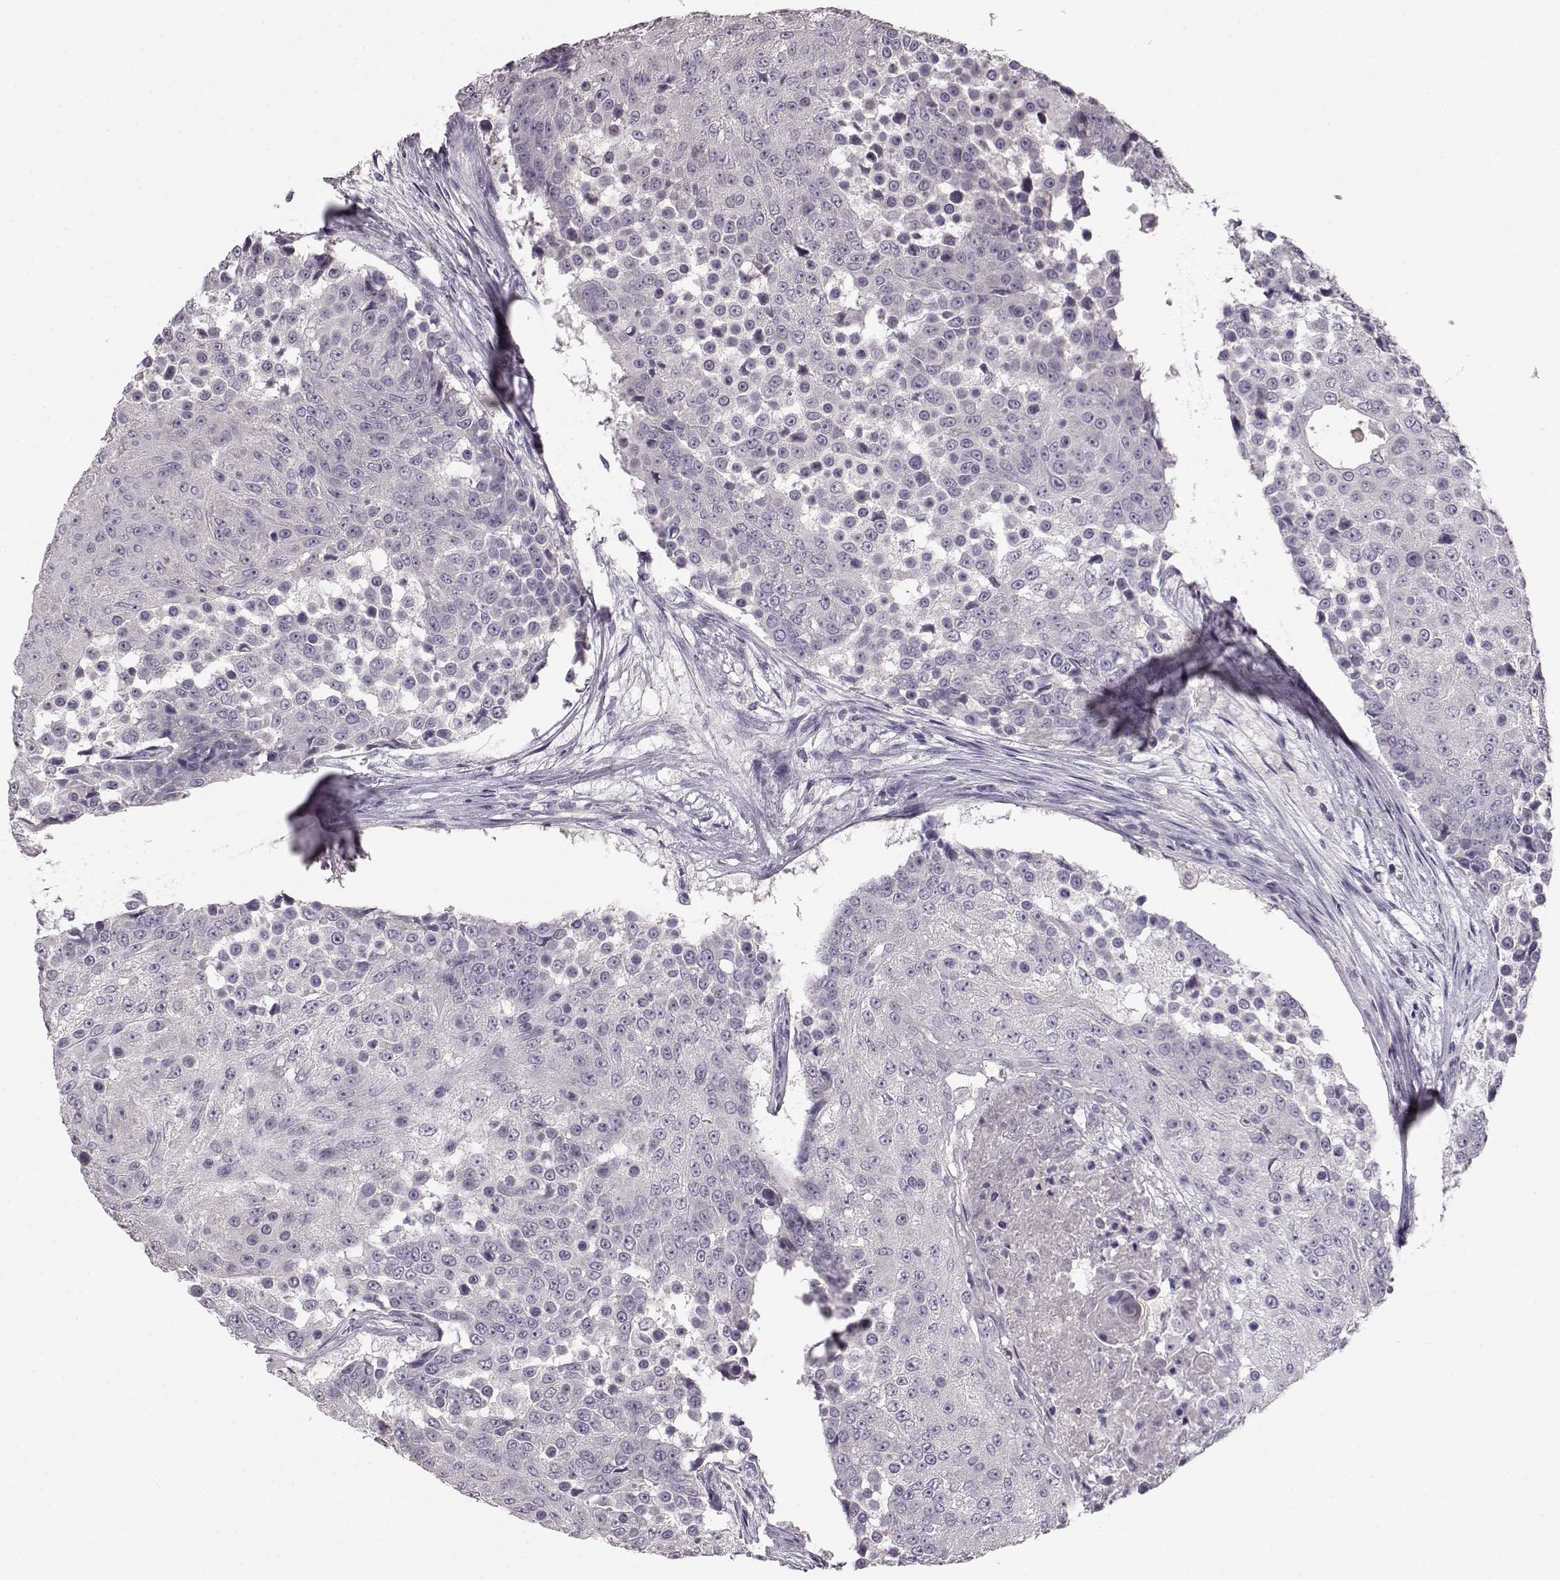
{"staining": {"intensity": "negative", "quantity": "none", "location": "none"}, "tissue": "urothelial cancer", "cell_type": "Tumor cells", "image_type": "cancer", "snomed": [{"axis": "morphology", "description": "Urothelial carcinoma, High grade"}, {"axis": "topography", "description": "Urinary bladder"}], "caption": "IHC of human high-grade urothelial carcinoma reveals no expression in tumor cells.", "gene": "BFSP2", "patient": {"sex": "female", "age": 63}}